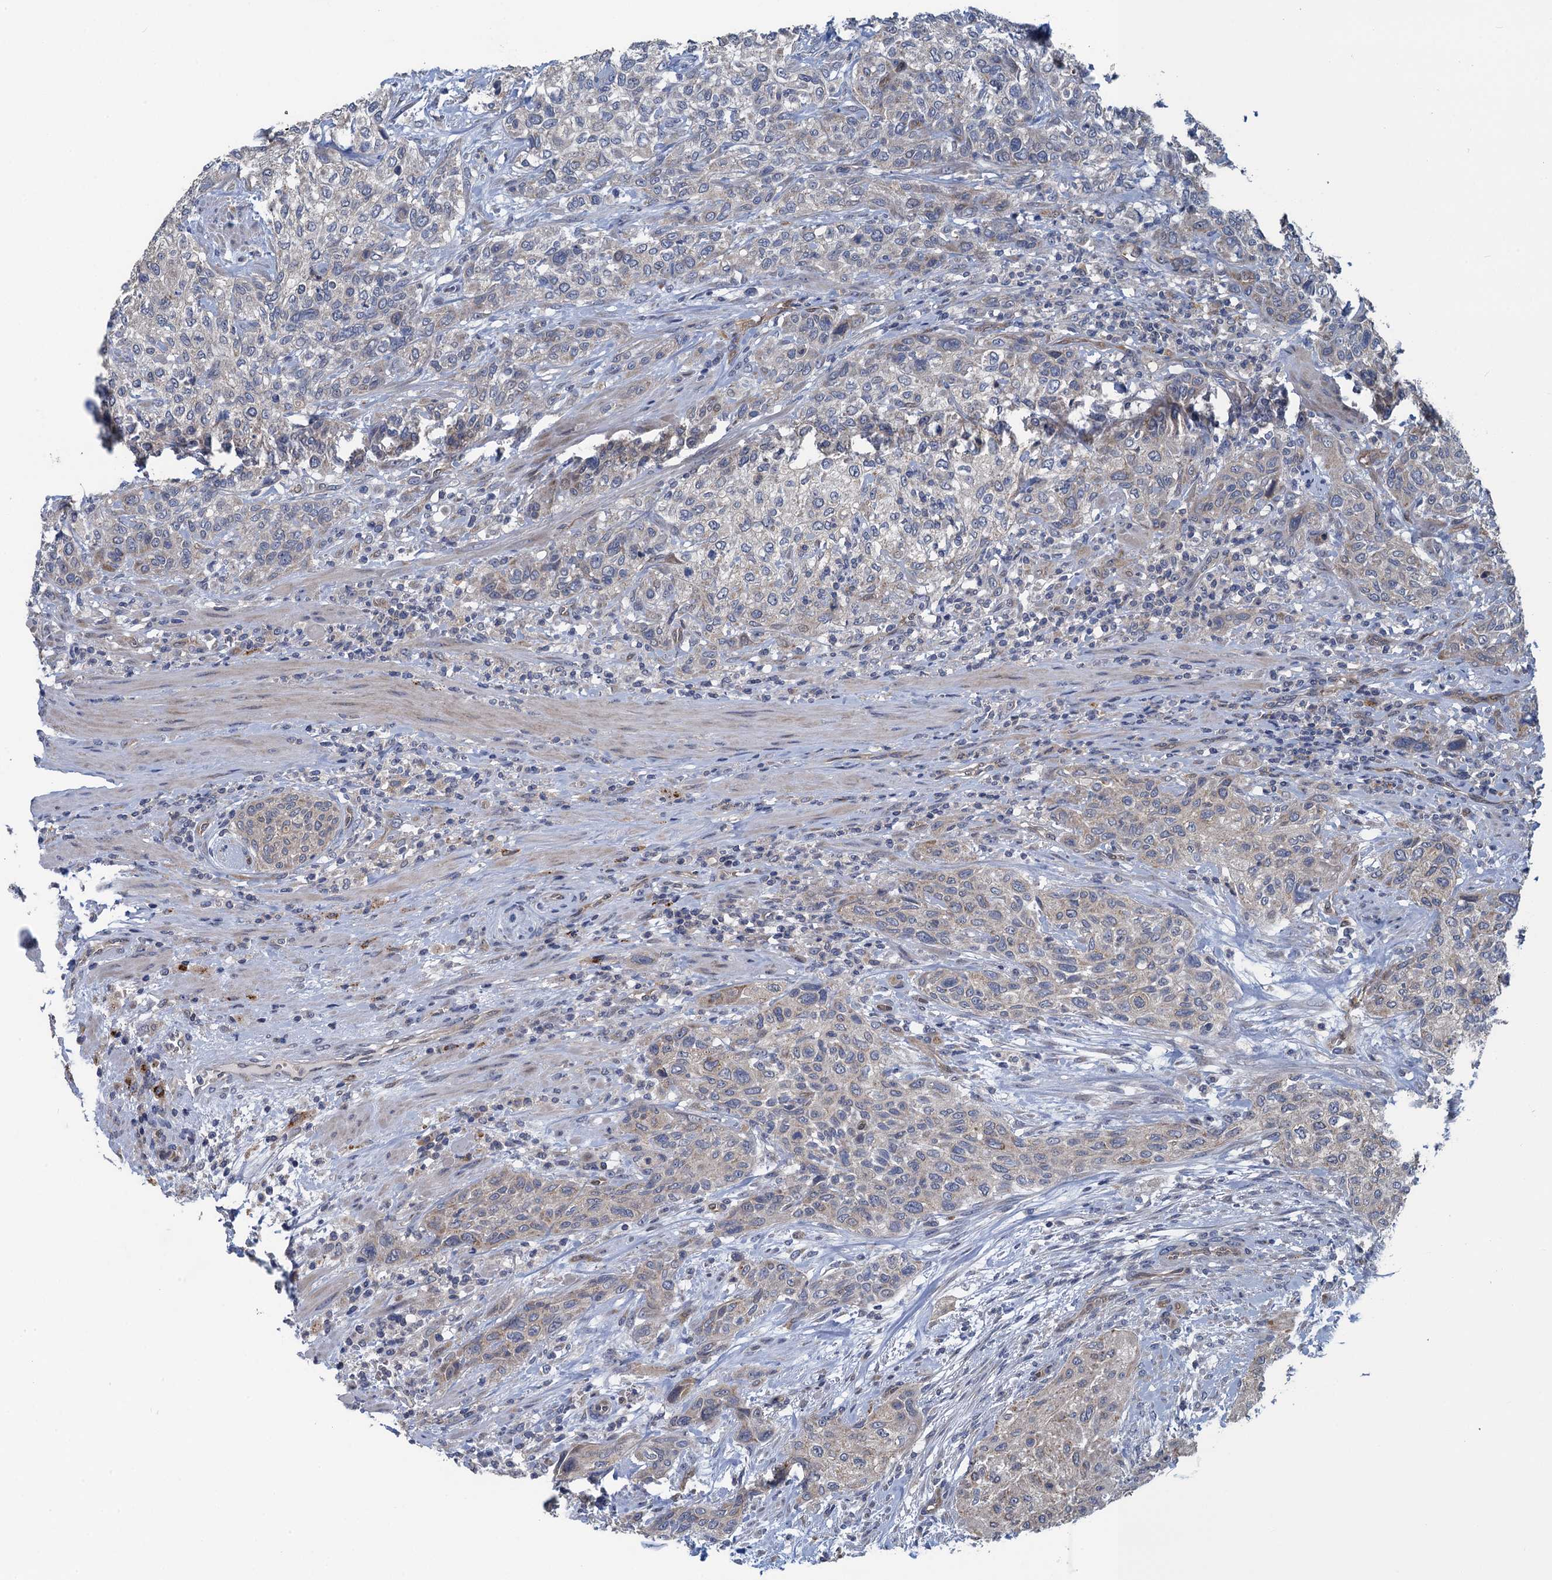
{"staining": {"intensity": "weak", "quantity": "<25%", "location": "cytoplasmic/membranous"}, "tissue": "urothelial cancer", "cell_type": "Tumor cells", "image_type": "cancer", "snomed": [{"axis": "morphology", "description": "Normal tissue, NOS"}, {"axis": "morphology", "description": "Urothelial carcinoma, NOS"}, {"axis": "topography", "description": "Urinary bladder"}, {"axis": "topography", "description": "Peripheral nerve tissue"}], "caption": "The IHC micrograph has no significant positivity in tumor cells of transitional cell carcinoma tissue.", "gene": "KBTBD8", "patient": {"sex": "male", "age": 35}}